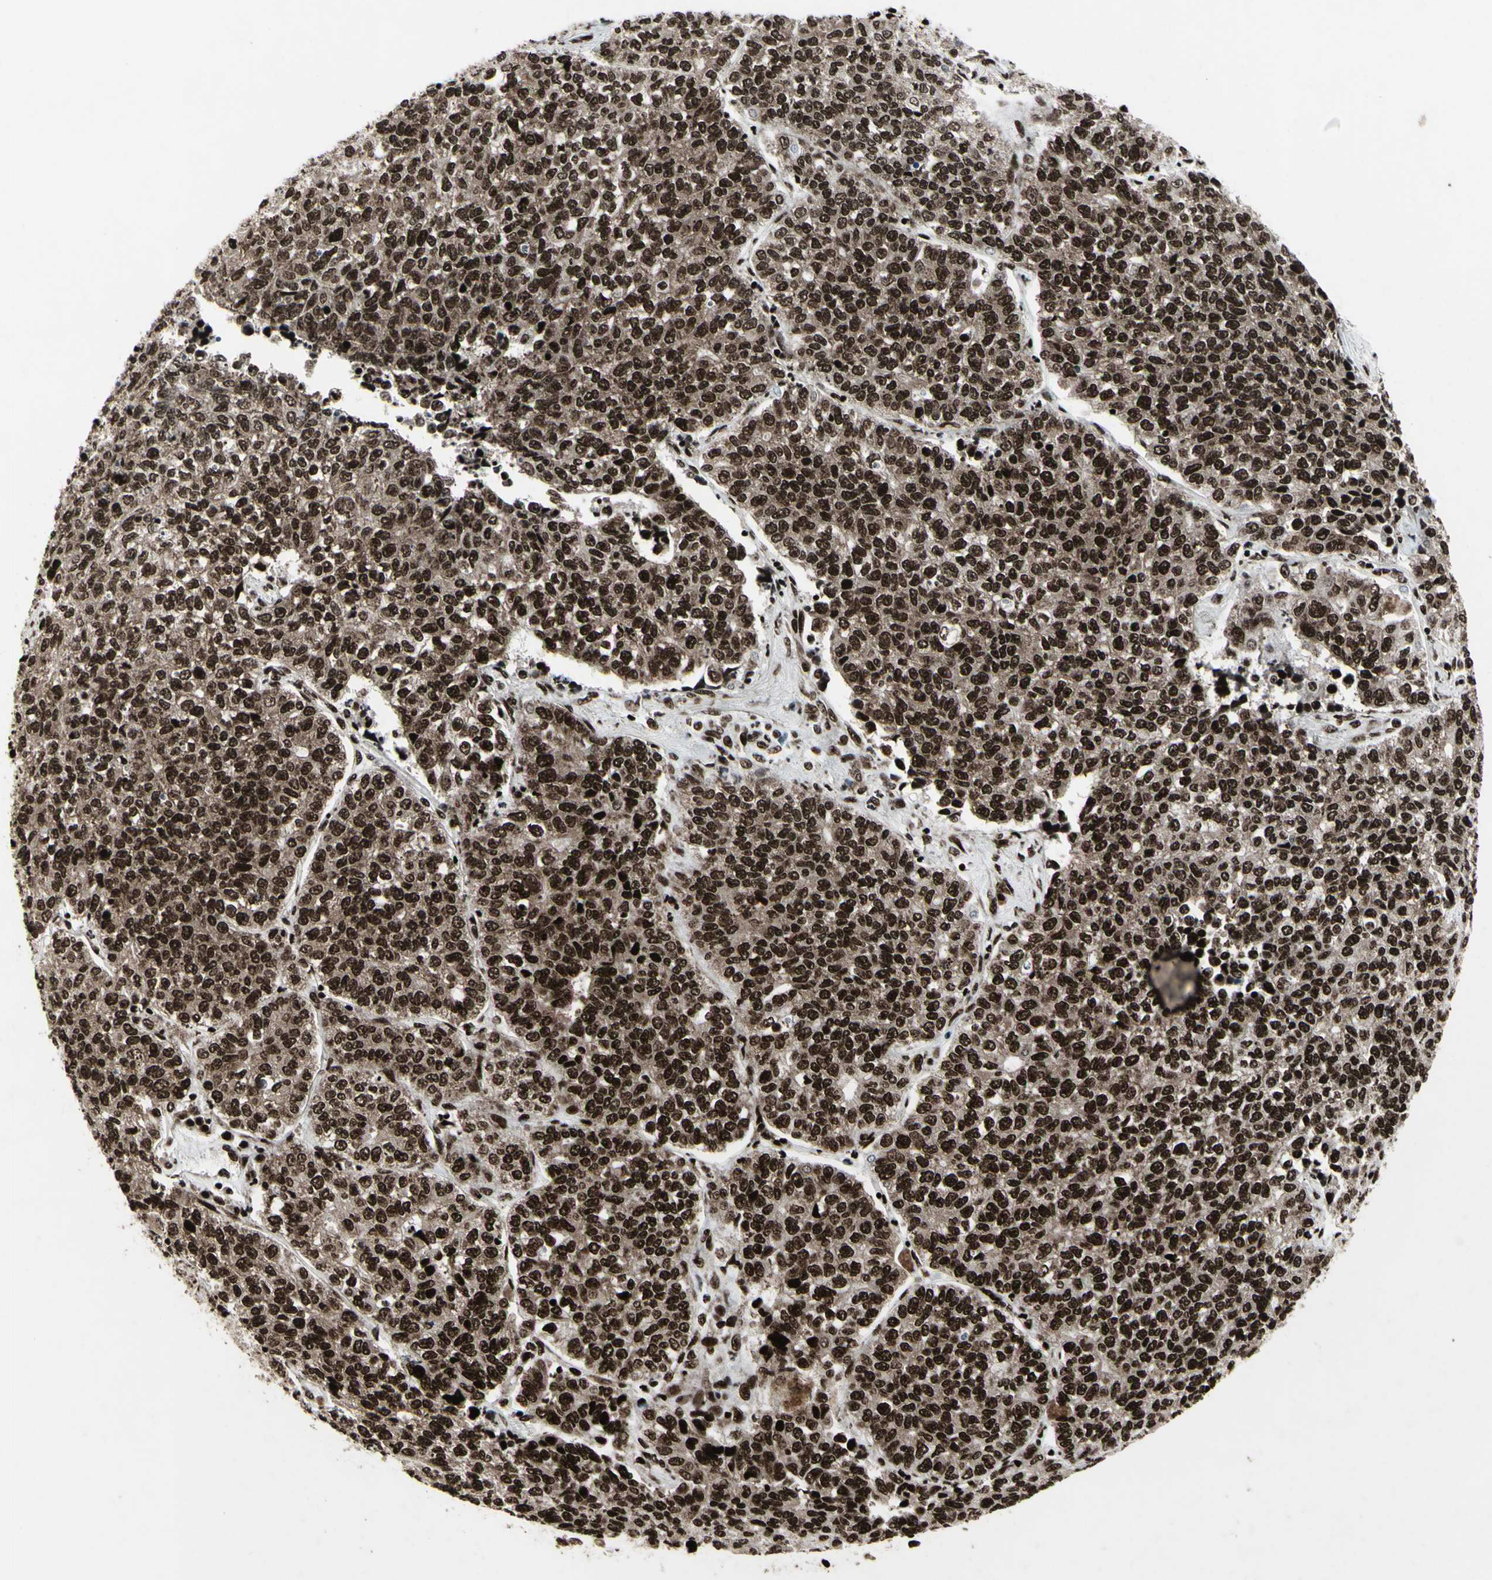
{"staining": {"intensity": "strong", "quantity": ">75%", "location": "nuclear"}, "tissue": "lung cancer", "cell_type": "Tumor cells", "image_type": "cancer", "snomed": [{"axis": "morphology", "description": "Adenocarcinoma, NOS"}, {"axis": "topography", "description": "Lung"}], "caption": "Protein expression analysis of lung adenocarcinoma reveals strong nuclear positivity in approximately >75% of tumor cells.", "gene": "U2AF2", "patient": {"sex": "male", "age": 49}}